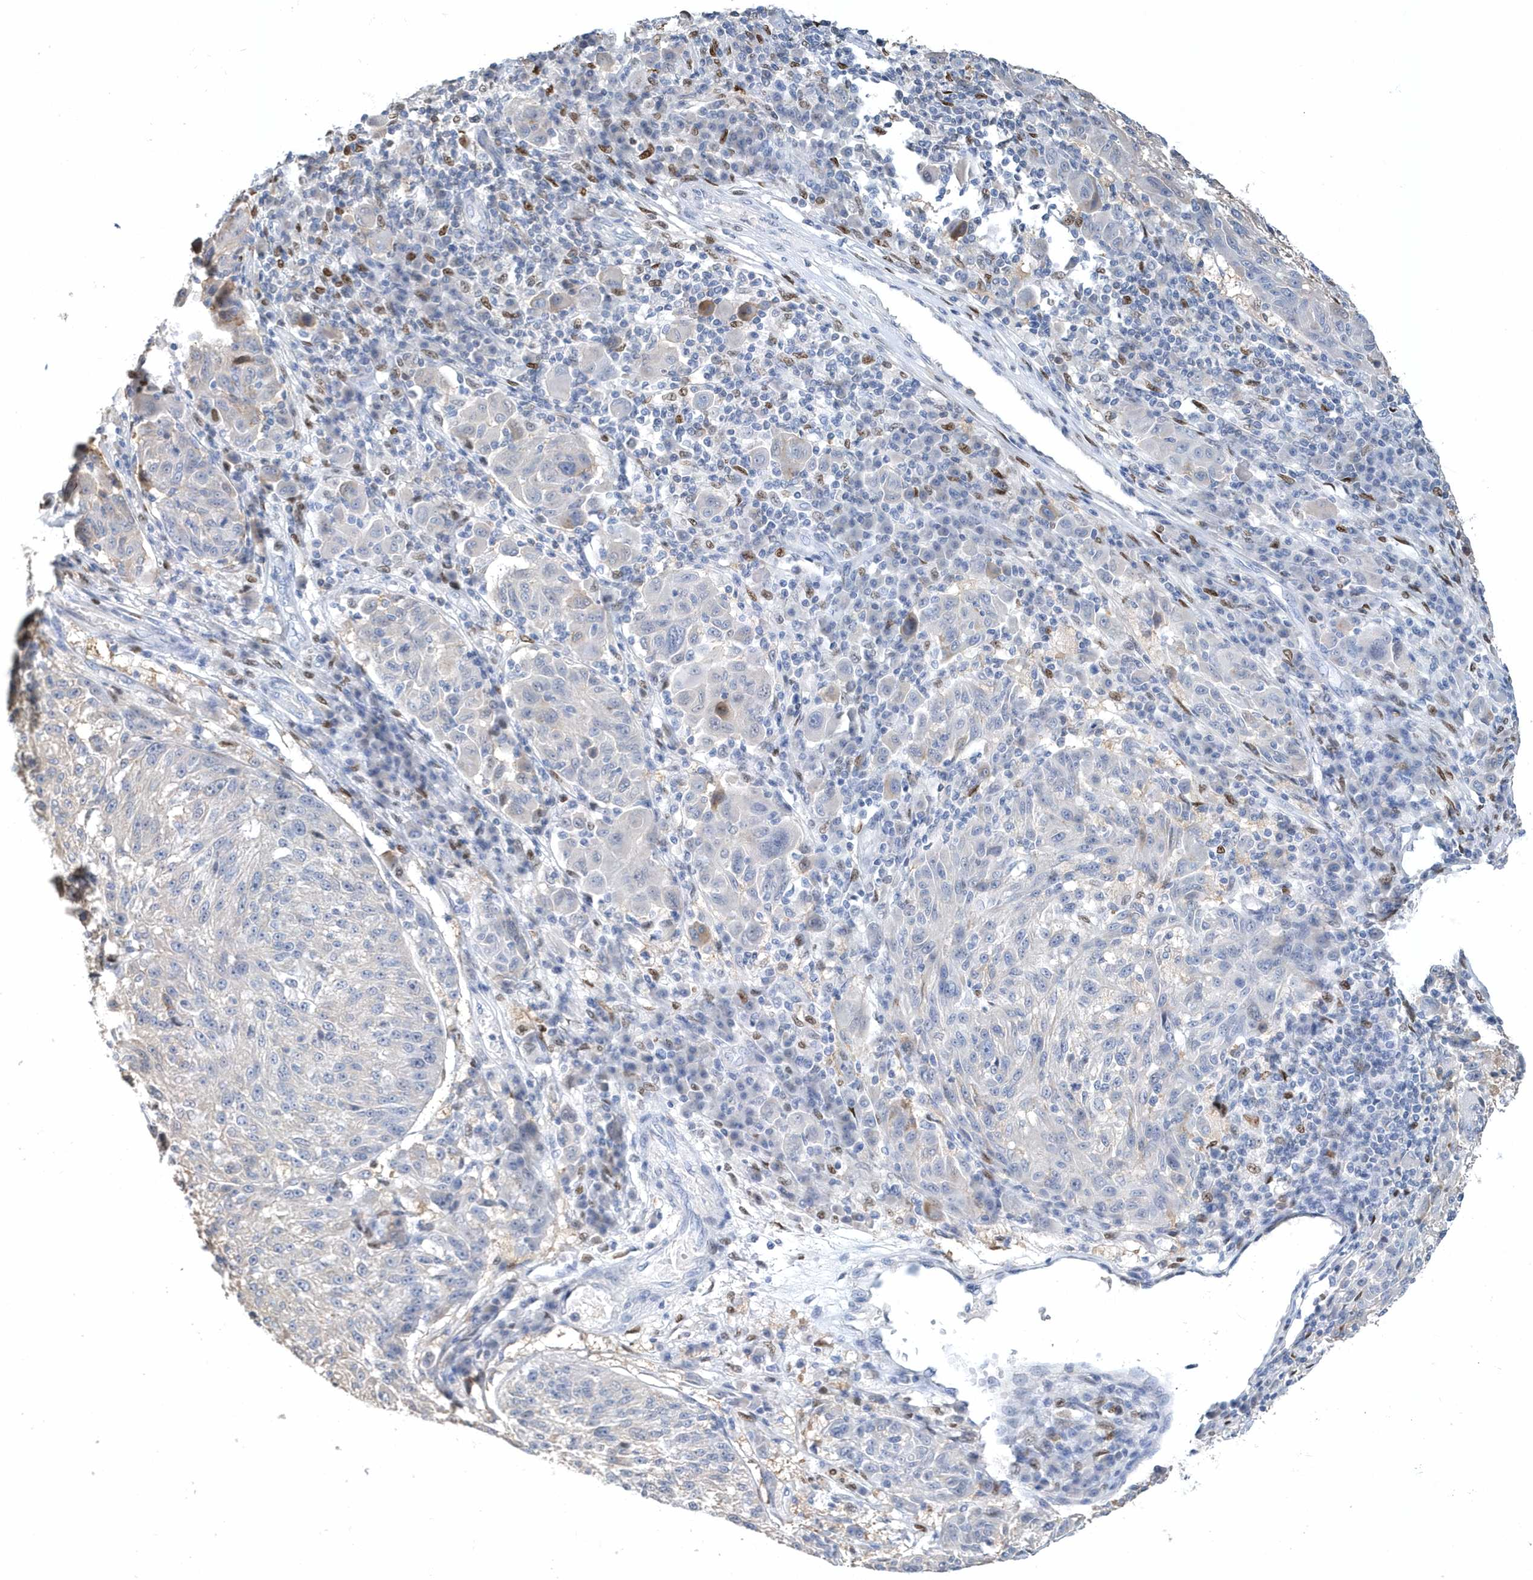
{"staining": {"intensity": "negative", "quantity": "none", "location": "none"}, "tissue": "melanoma", "cell_type": "Tumor cells", "image_type": "cancer", "snomed": [{"axis": "morphology", "description": "Malignant melanoma, NOS"}, {"axis": "topography", "description": "Skin"}], "caption": "Photomicrograph shows no significant protein expression in tumor cells of melanoma.", "gene": "MACROH2A2", "patient": {"sex": "male", "age": 53}}